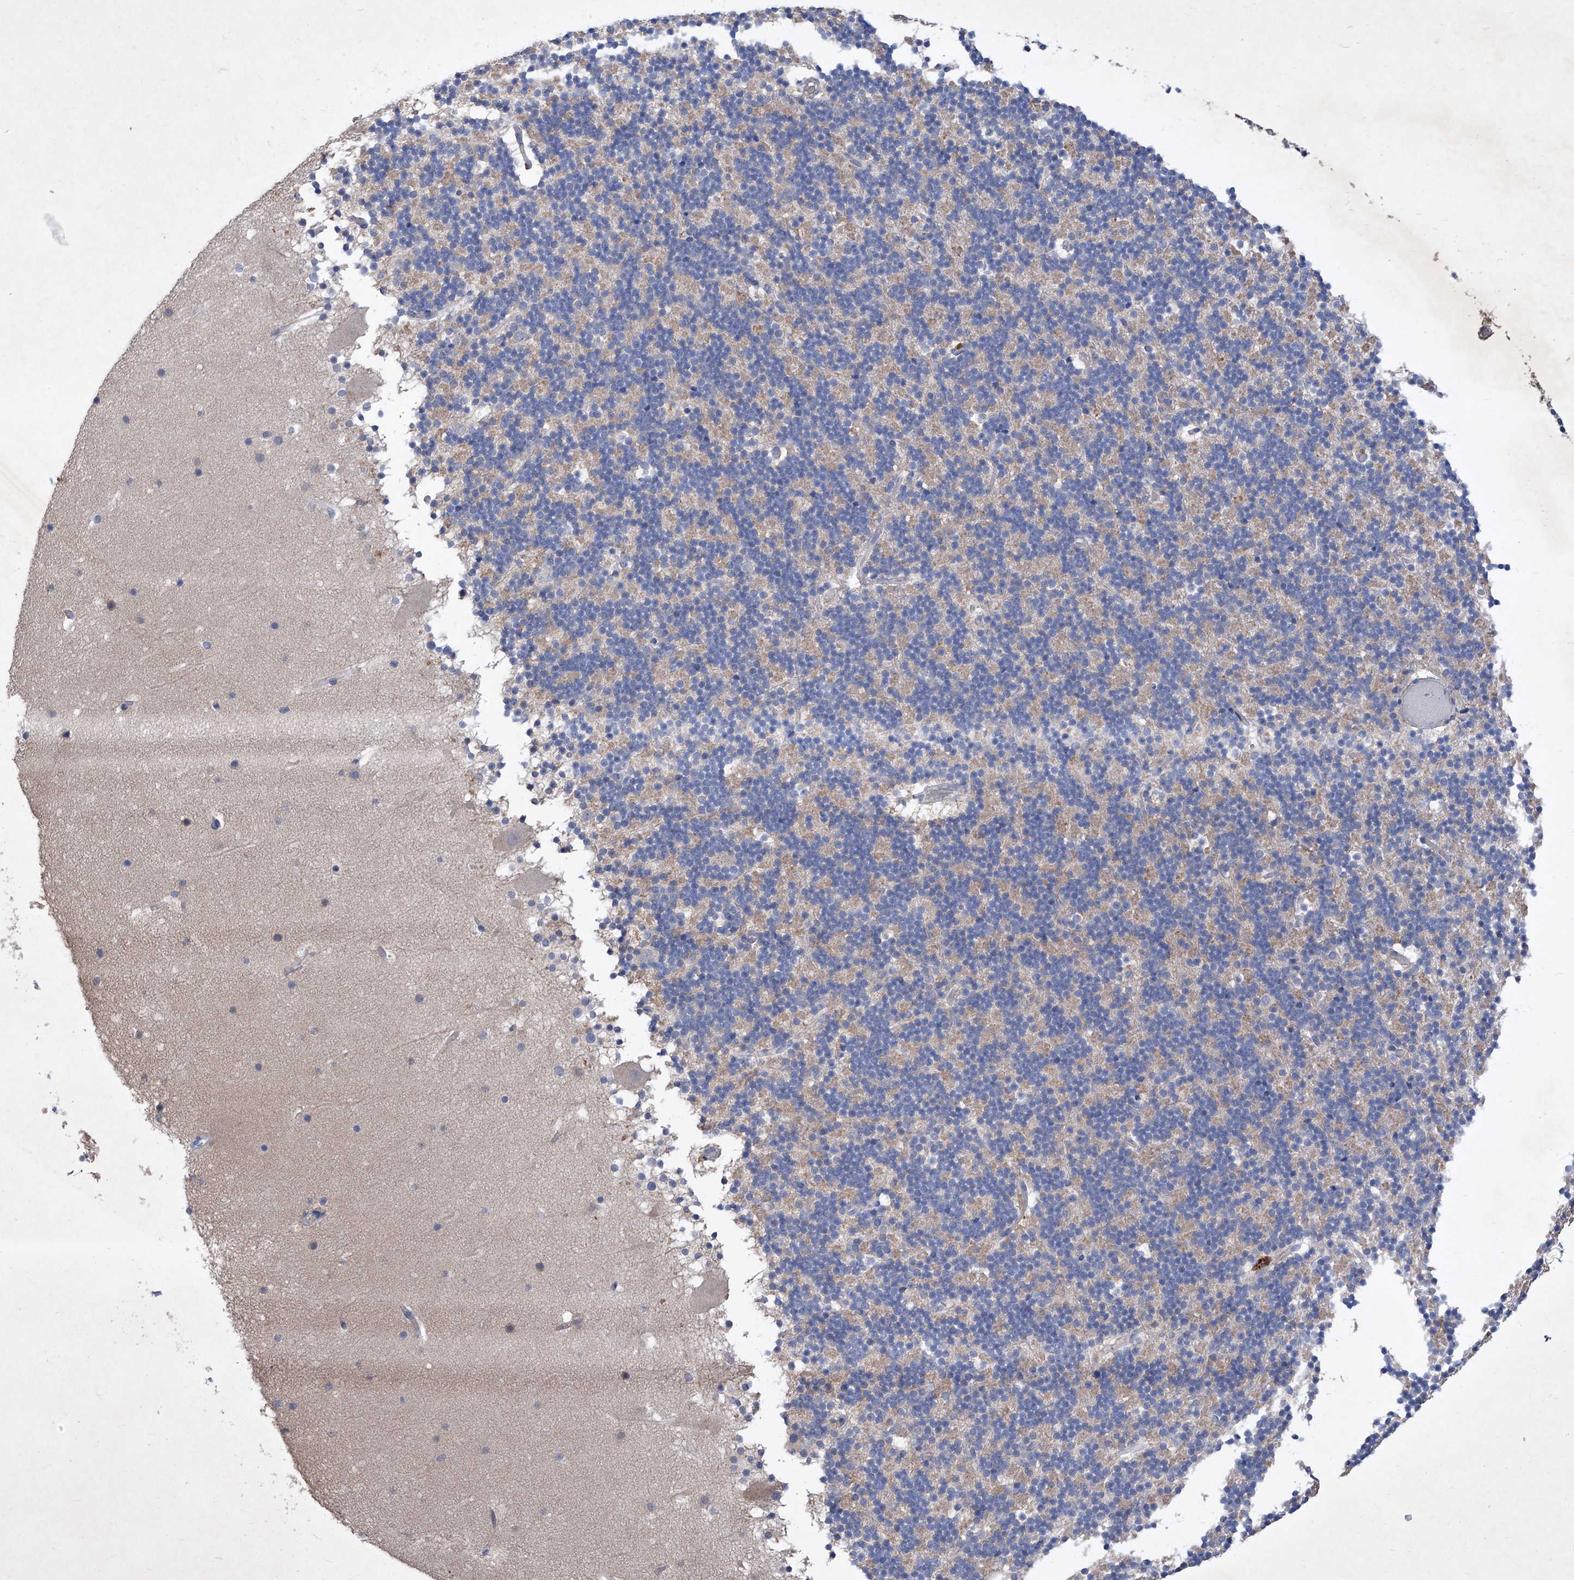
{"staining": {"intensity": "weak", "quantity": "25%-75%", "location": "cytoplasmic/membranous"}, "tissue": "cerebellum", "cell_type": "Cells in granular layer", "image_type": "normal", "snomed": [{"axis": "morphology", "description": "Normal tissue, NOS"}, {"axis": "topography", "description": "Cerebellum"}], "caption": "Cerebellum stained for a protein (brown) demonstrates weak cytoplasmic/membranous positive expression in approximately 25%-75% of cells in granular layer.", "gene": "SBK2", "patient": {"sex": "male", "age": 57}}